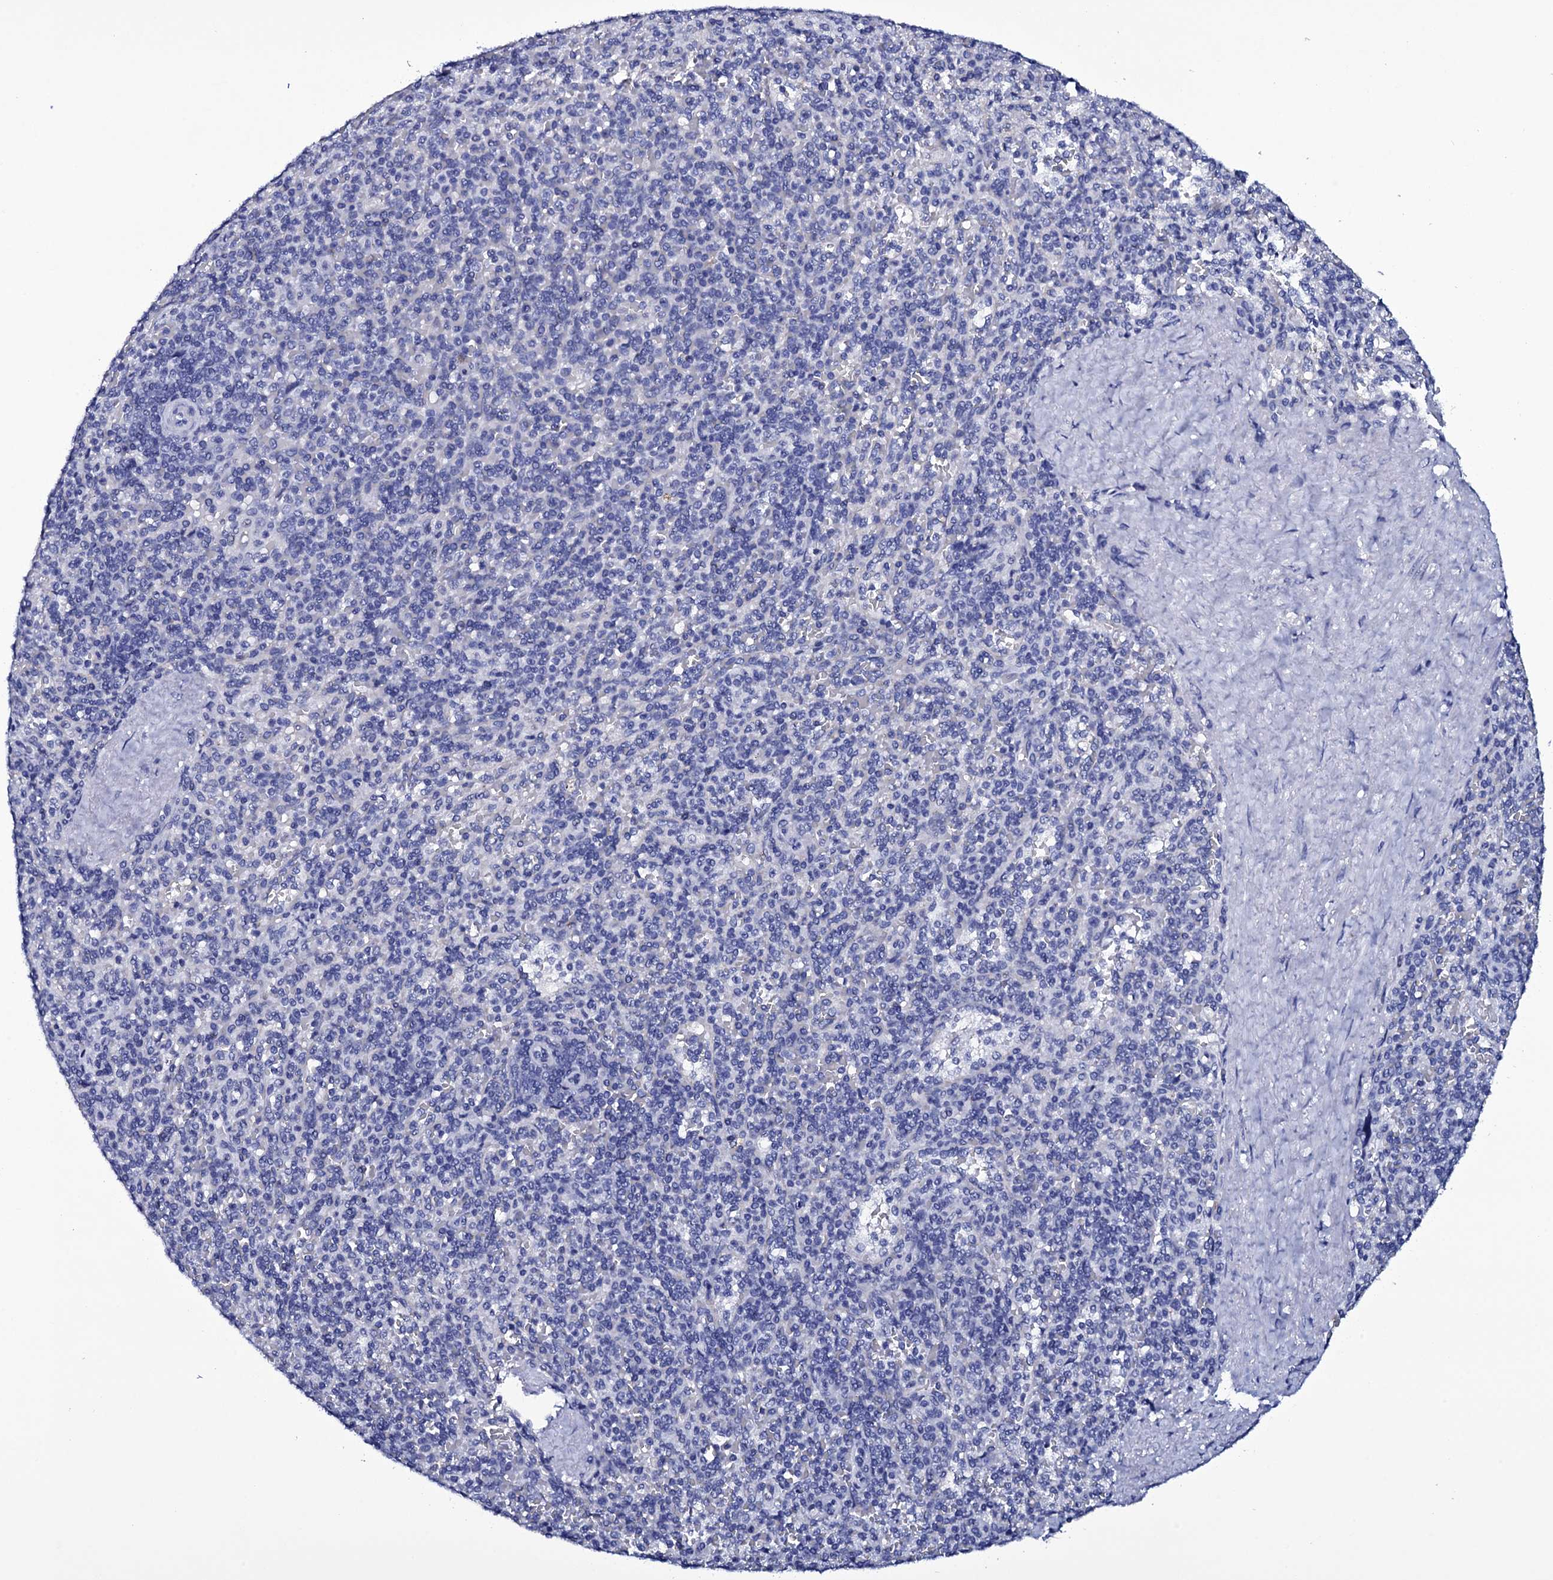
{"staining": {"intensity": "negative", "quantity": "none", "location": "none"}, "tissue": "spleen", "cell_type": "Cells in red pulp", "image_type": "normal", "snomed": [{"axis": "morphology", "description": "Normal tissue, NOS"}, {"axis": "topography", "description": "Spleen"}], "caption": "Immunohistochemistry photomicrograph of normal spleen: human spleen stained with DAB exhibits no significant protein positivity in cells in red pulp.", "gene": "ITPRID2", "patient": {"sex": "male", "age": 82}}